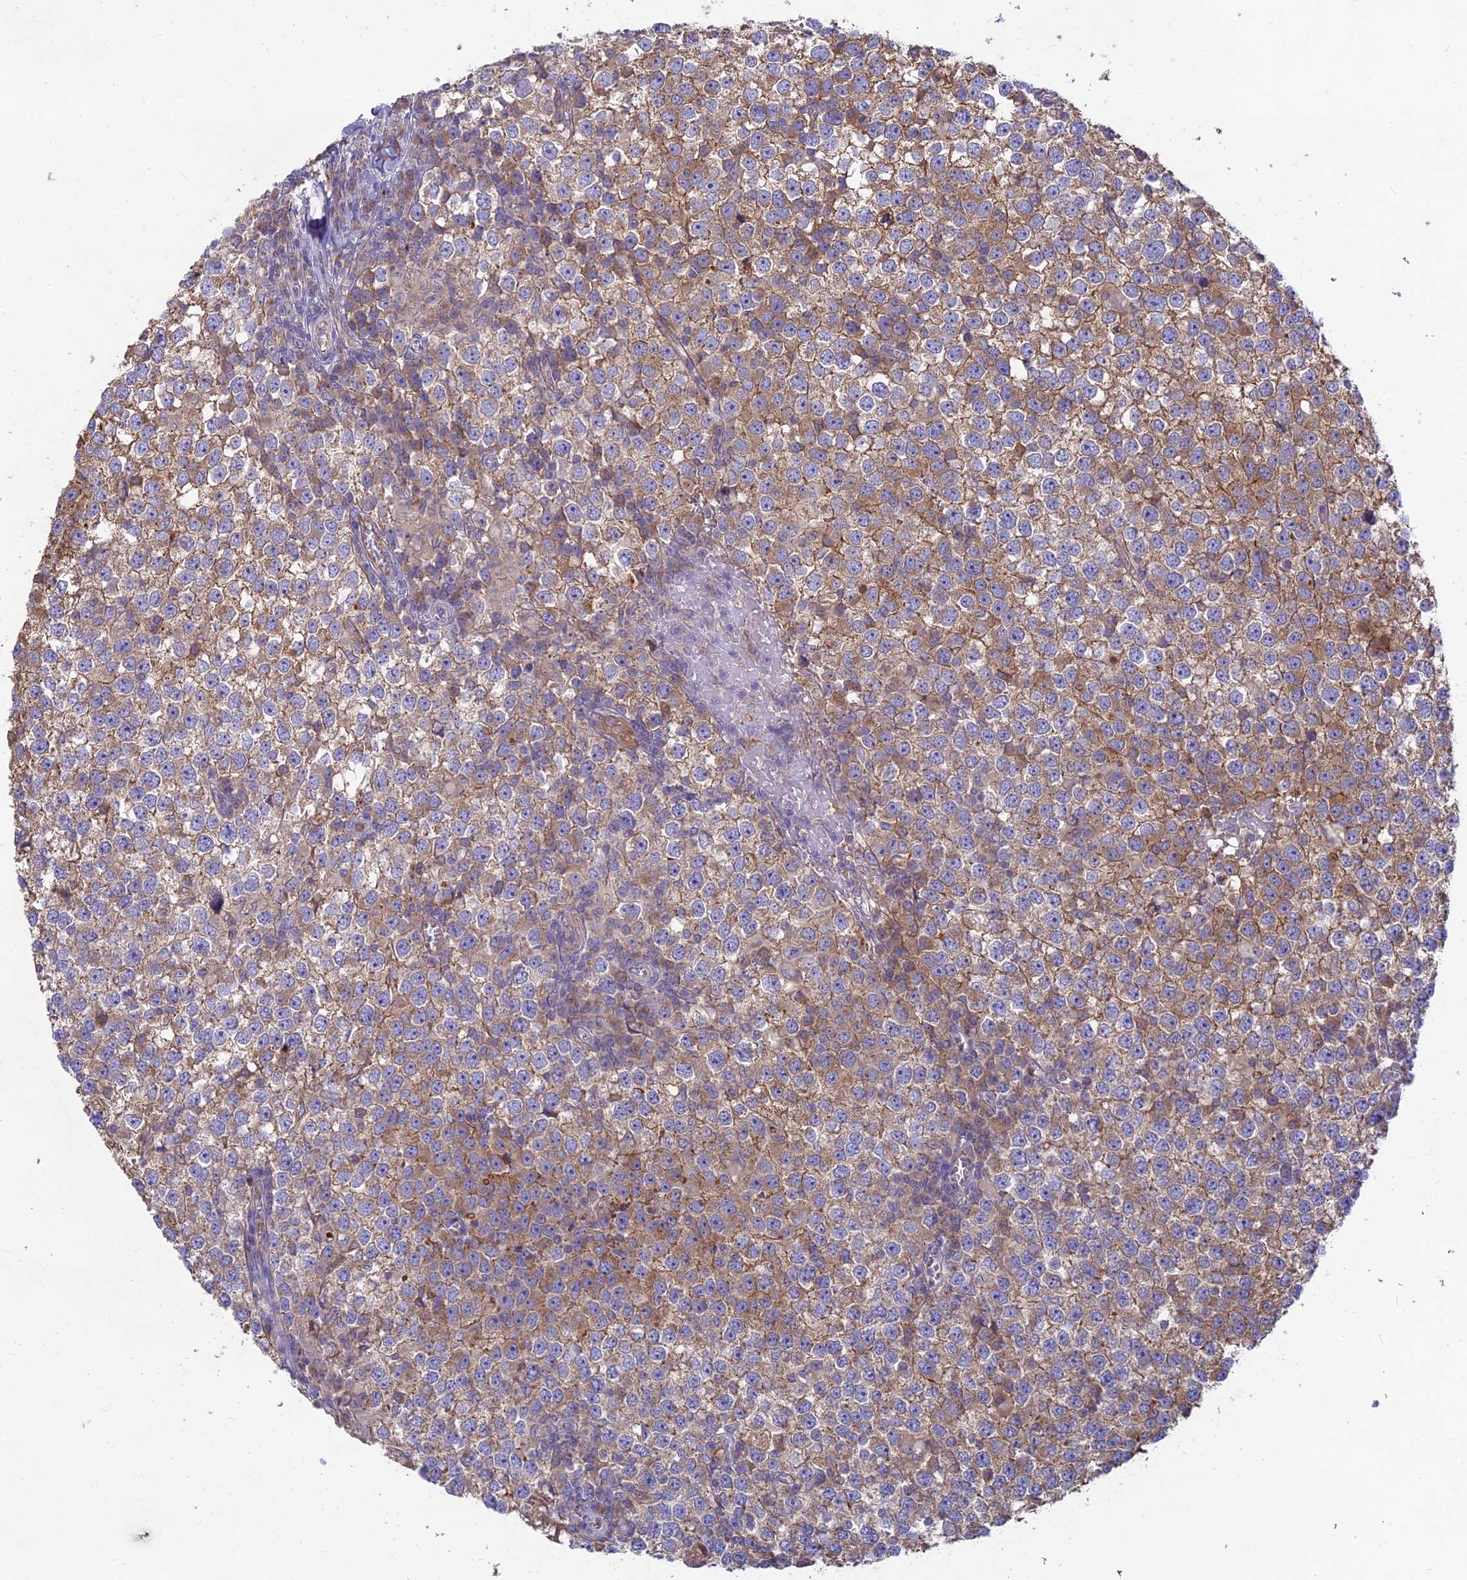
{"staining": {"intensity": "moderate", "quantity": ">75%", "location": "cytoplasmic/membranous"}, "tissue": "testis cancer", "cell_type": "Tumor cells", "image_type": "cancer", "snomed": [{"axis": "morphology", "description": "Seminoma, NOS"}, {"axis": "topography", "description": "Testis"}], "caption": "This micrograph shows immunohistochemistry (IHC) staining of testis seminoma, with medium moderate cytoplasmic/membranous staining in about >75% of tumor cells.", "gene": "PZP", "patient": {"sex": "male", "age": 65}}